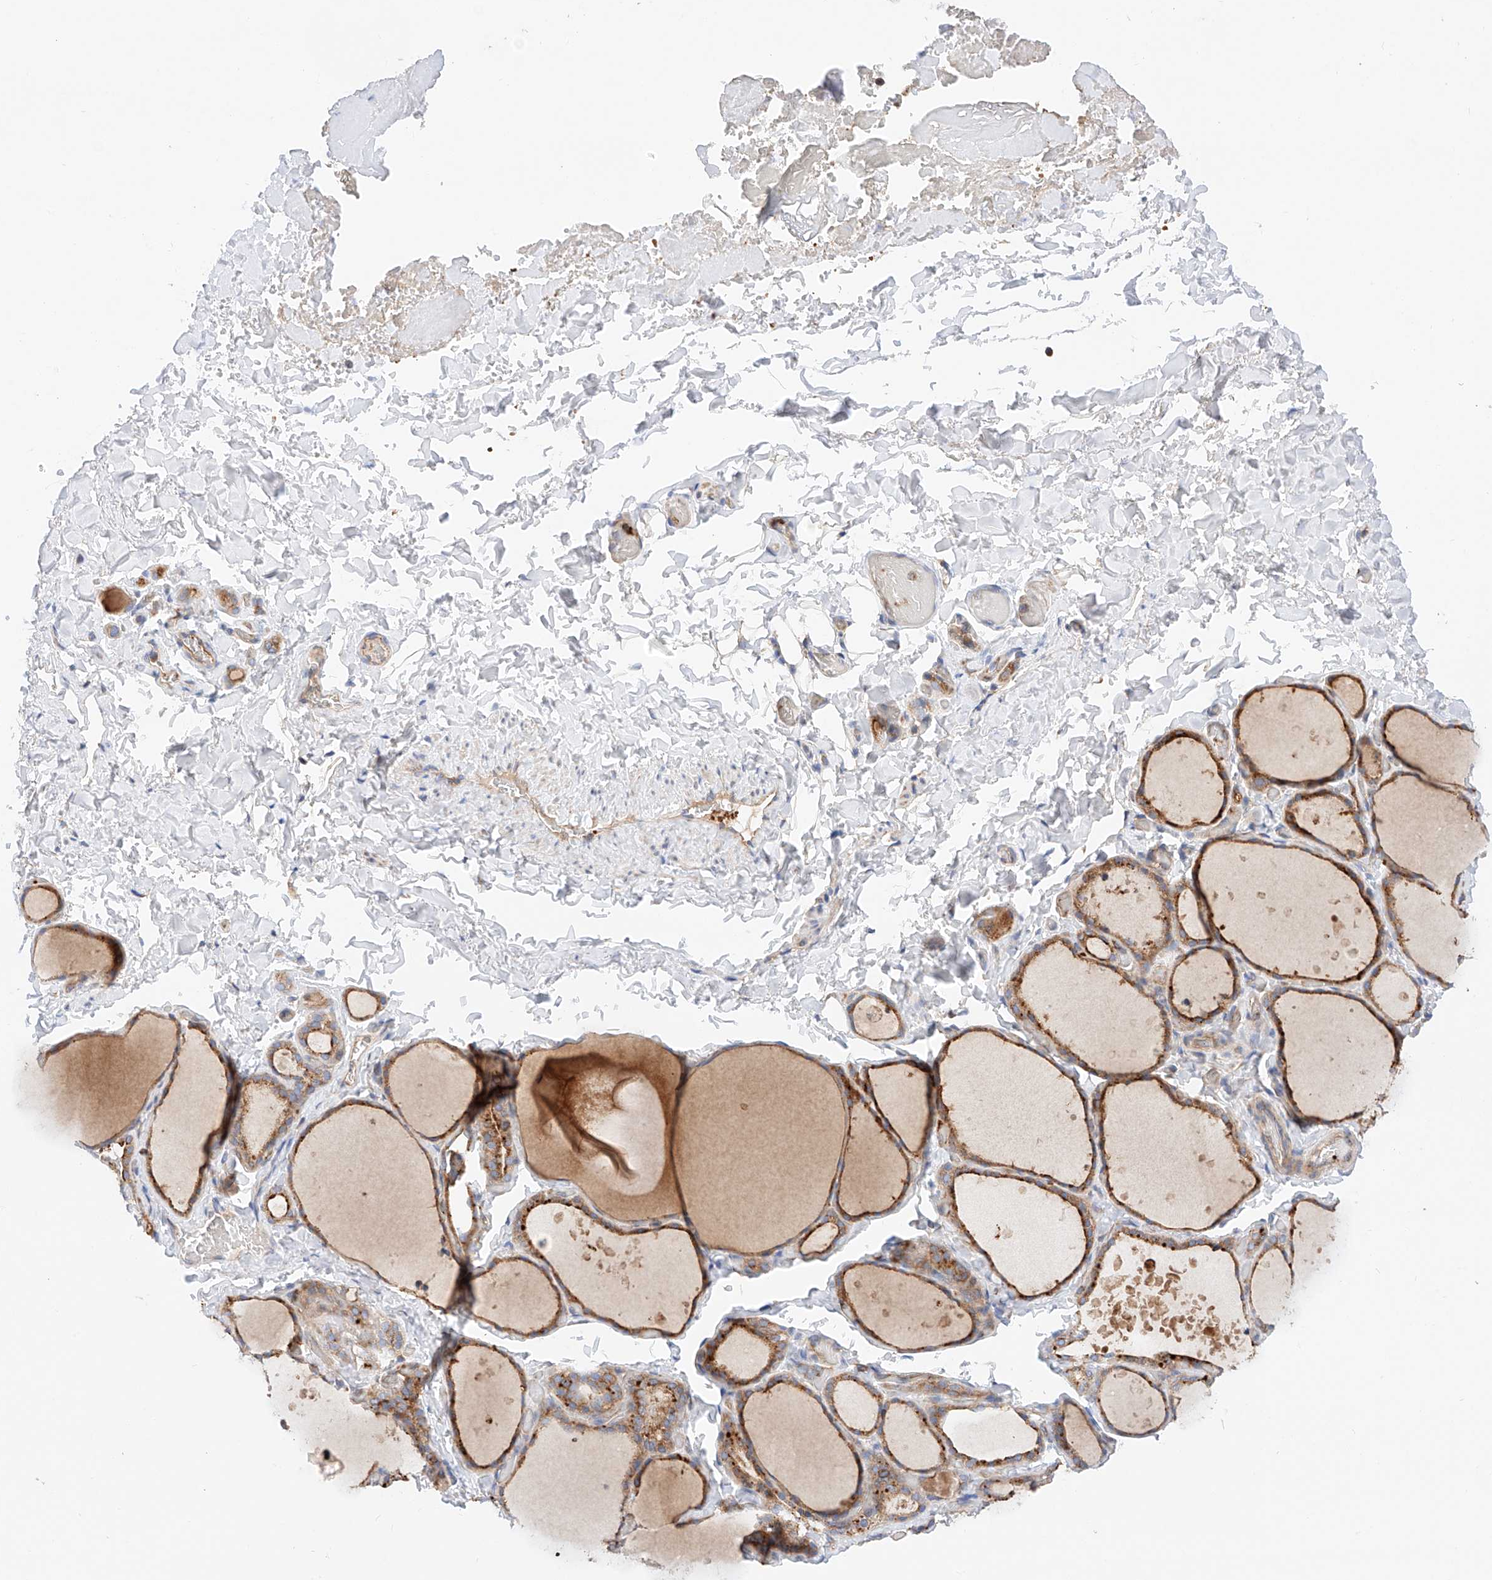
{"staining": {"intensity": "moderate", "quantity": ">75%", "location": "cytoplasmic/membranous"}, "tissue": "thyroid gland", "cell_type": "Glandular cells", "image_type": "normal", "snomed": [{"axis": "morphology", "description": "Normal tissue, NOS"}, {"axis": "topography", "description": "Thyroid gland"}], "caption": "Protein expression analysis of normal human thyroid gland reveals moderate cytoplasmic/membranous expression in about >75% of glandular cells. (brown staining indicates protein expression, while blue staining denotes nuclei).", "gene": "NR1D1", "patient": {"sex": "female", "age": 44}}